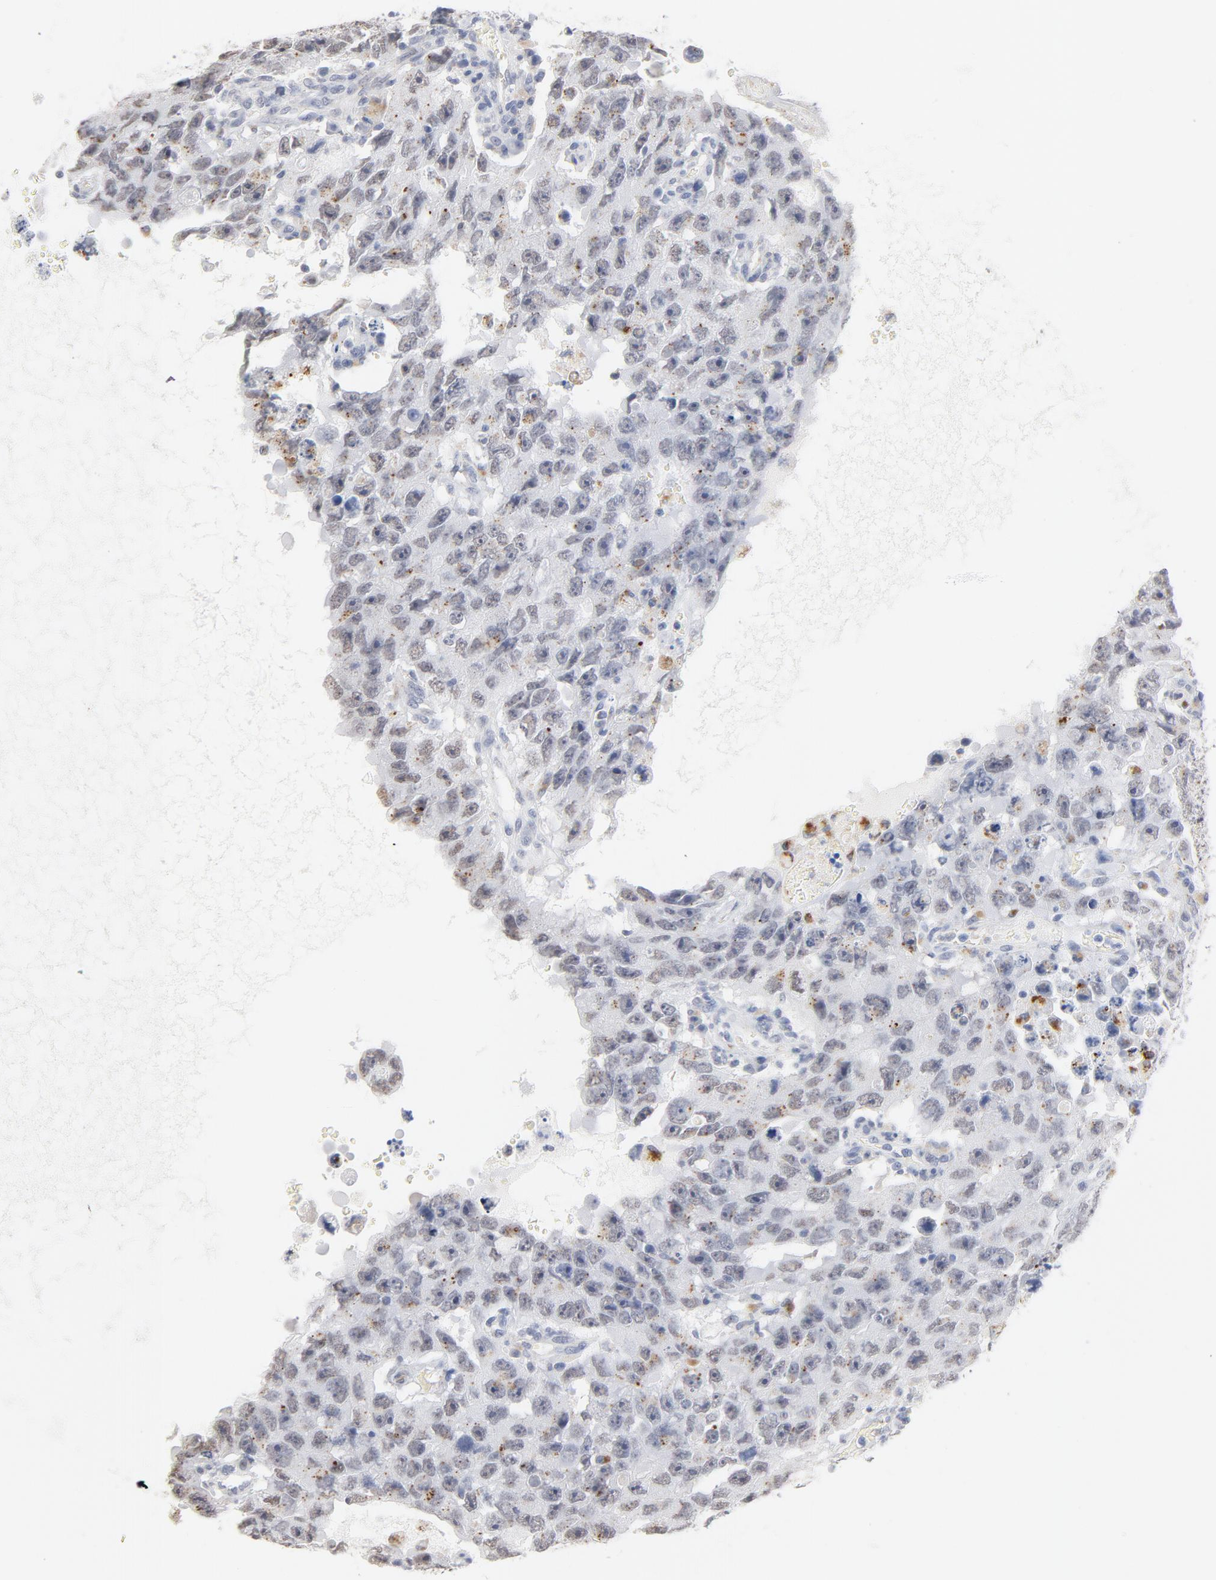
{"staining": {"intensity": "weak", "quantity": "<25%", "location": "cytoplasmic/membranous"}, "tissue": "testis cancer", "cell_type": "Tumor cells", "image_type": "cancer", "snomed": [{"axis": "morphology", "description": "Carcinoma, Embryonal, NOS"}, {"axis": "topography", "description": "Testis"}], "caption": "This is an immunohistochemistry micrograph of human testis embryonal carcinoma. There is no positivity in tumor cells.", "gene": "LTBP2", "patient": {"sex": "male", "age": 26}}